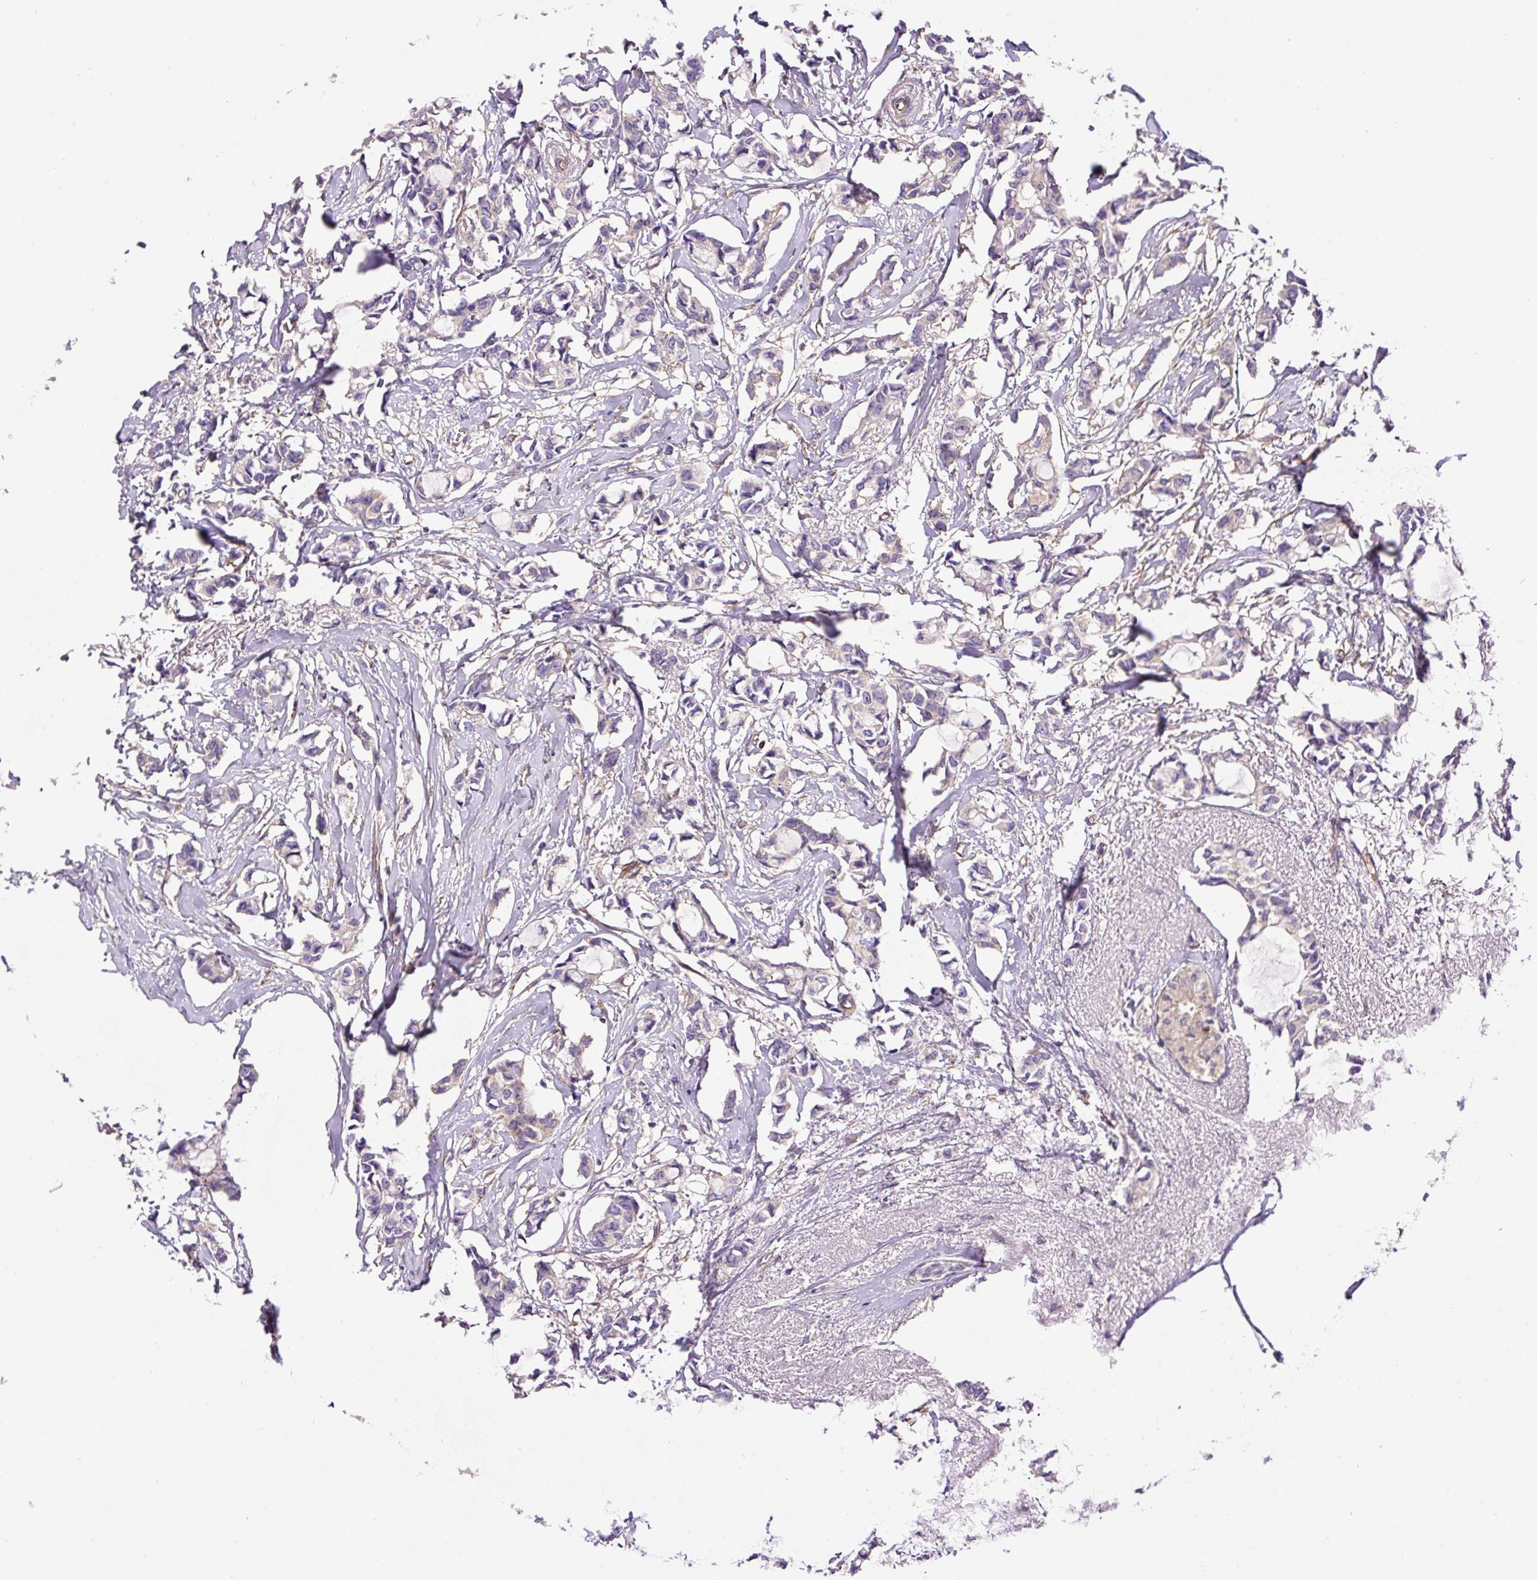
{"staining": {"intensity": "weak", "quantity": "<25%", "location": "cytoplasmic/membranous"}, "tissue": "breast cancer", "cell_type": "Tumor cells", "image_type": "cancer", "snomed": [{"axis": "morphology", "description": "Duct carcinoma"}, {"axis": "topography", "description": "Breast"}], "caption": "There is no significant positivity in tumor cells of breast invasive ductal carcinoma.", "gene": "DCTN1", "patient": {"sex": "female", "age": 73}}